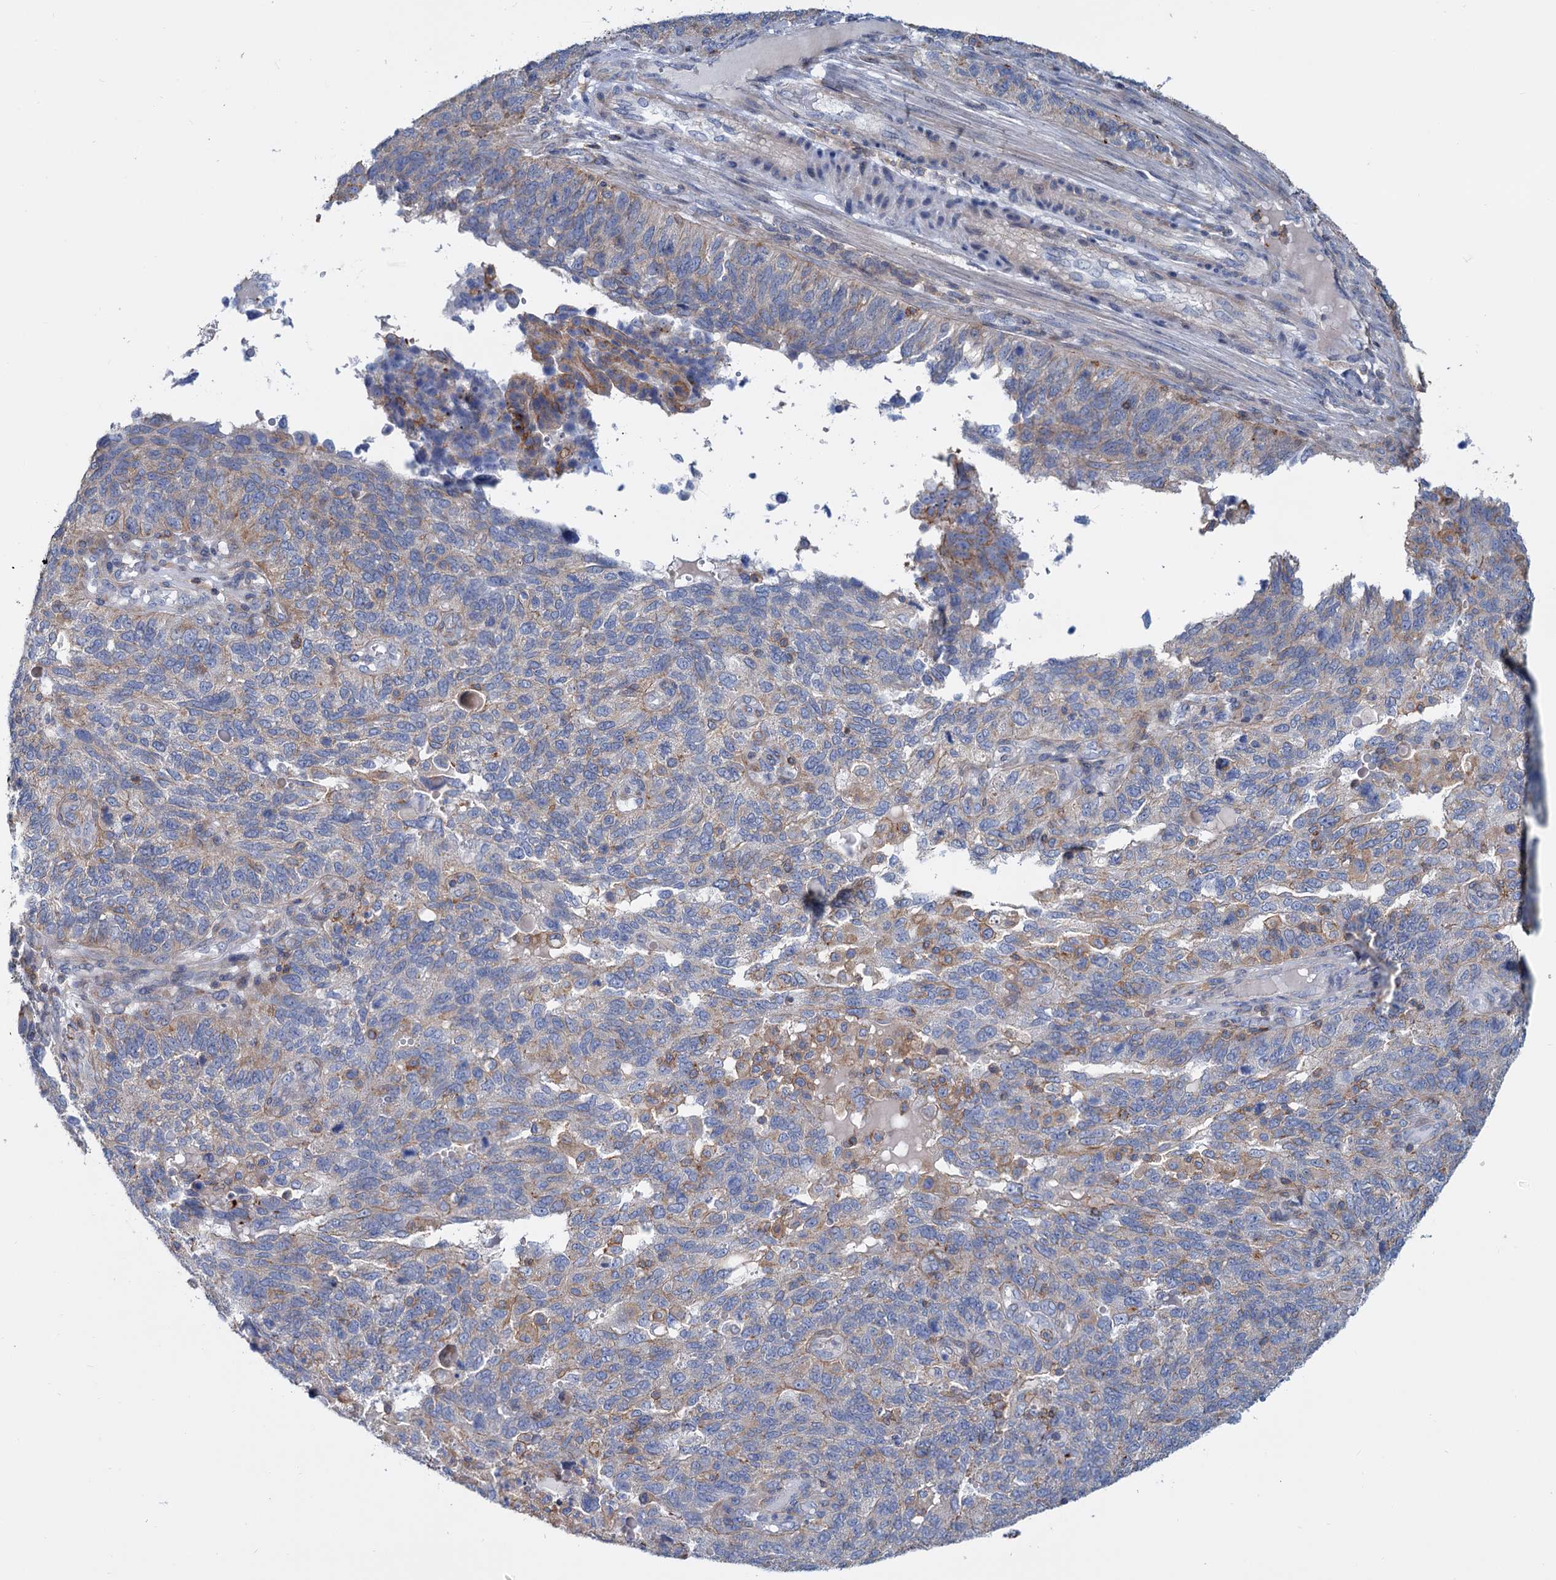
{"staining": {"intensity": "weak", "quantity": "<25%", "location": "cytoplasmic/membranous"}, "tissue": "endometrial cancer", "cell_type": "Tumor cells", "image_type": "cancer", "snomed": [{"axis": "morphology", "description": "Adenocarcinoma, NOS"}, {"axis": "topography", "description": "Endometrium"}], "caption": "High magnification brightfield microscopy of adenocarcinoma (endometrial) stained with DAB (3,3'-diaminobenzidine) (brown) and counterstained with hematoxylin (blue): tumor cells show no significant expression. (DAB immunohistochemistry (IHC), high magnification).", "gene": "LRCH4", "patient": {"sex": "female", "age": 66}}